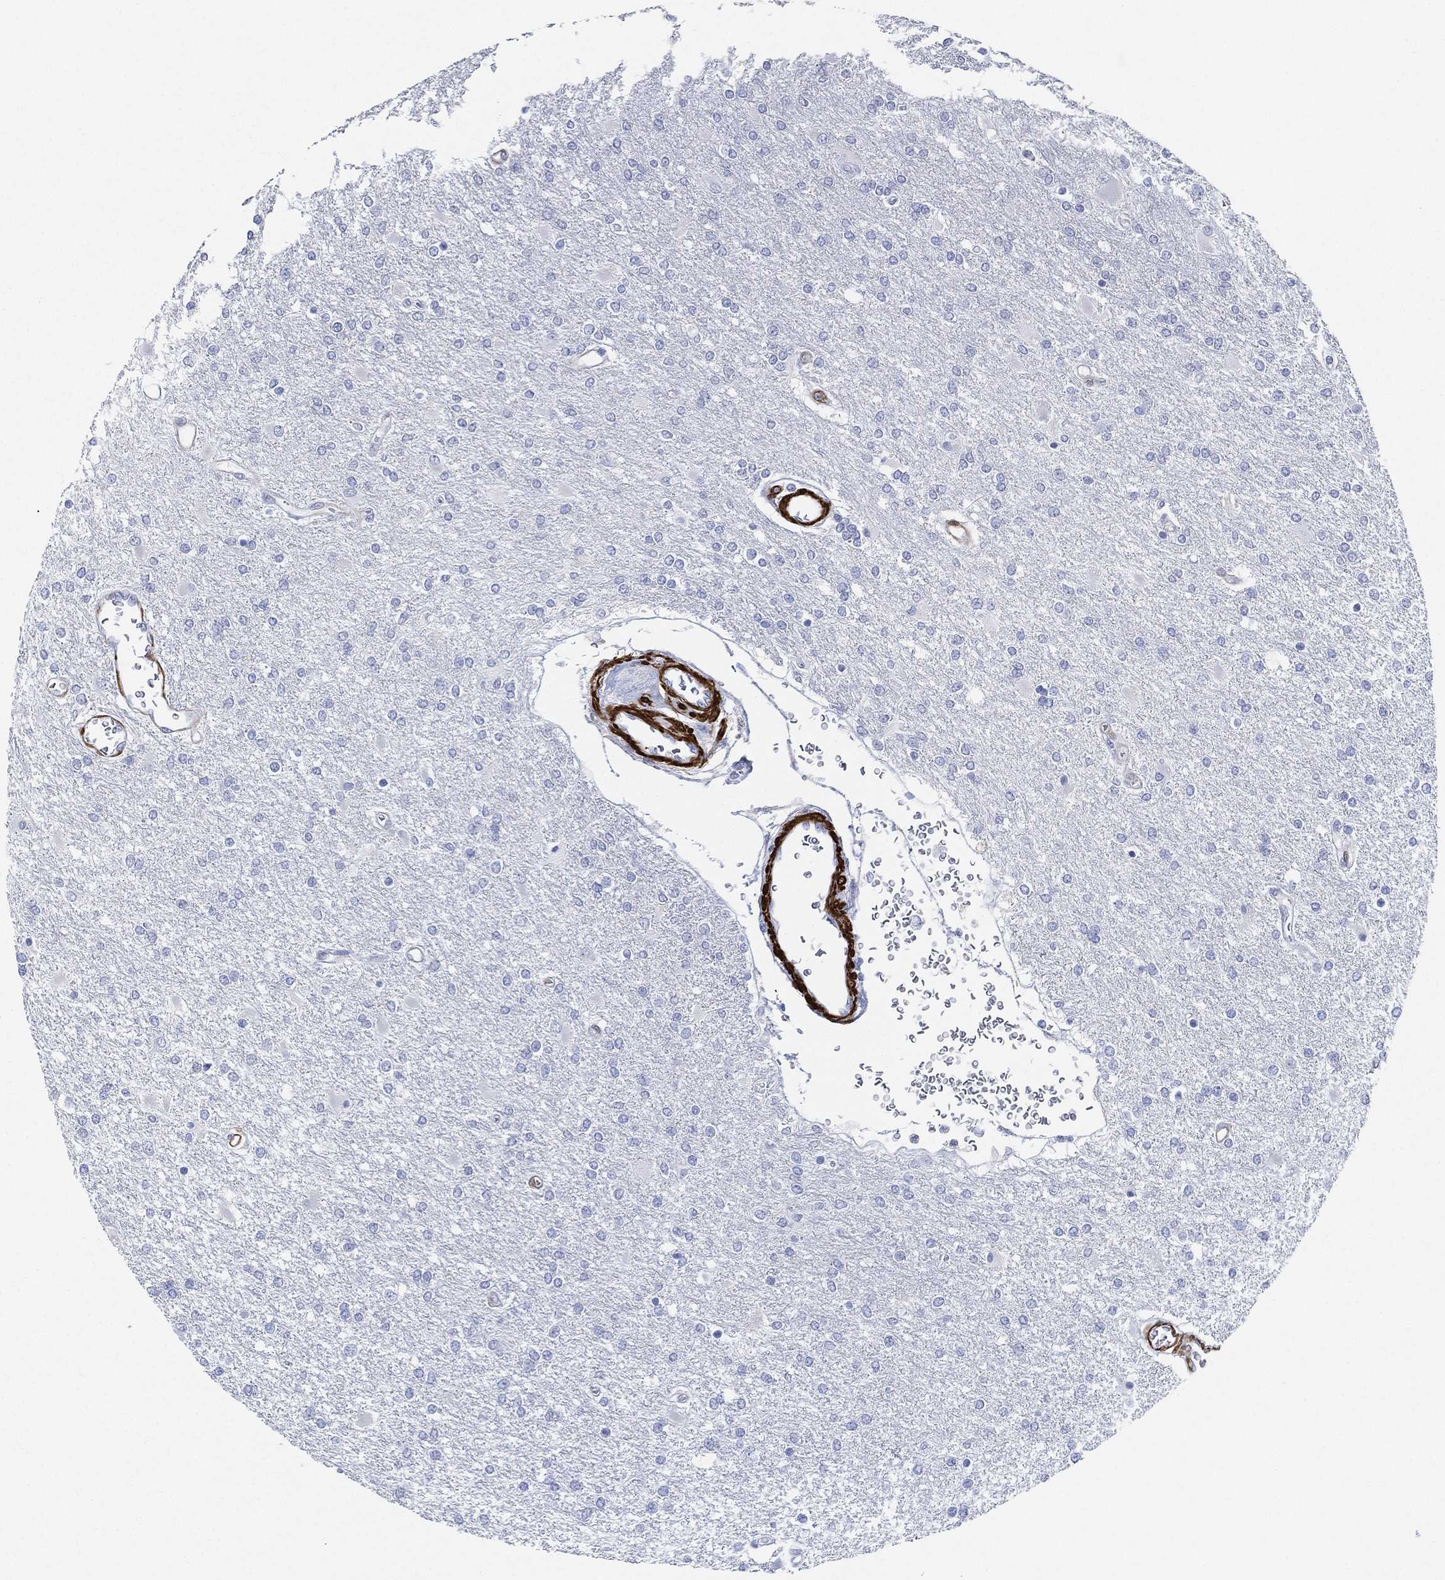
{"staining": {"intensity": "negative", "quantity": "none", "location": "none"}, "tissue": "glioma", "cell_type": "Tumor cells", "image_type": "cancer", "snomed": [{"axis": "morphology", "description": "Glioma, malignant, High grade"}, {"axis": "topography", "description": "Cerebral cortex"}], "caption": "An immunohistochemistry (IHC) micrograph of glioma is shown. There is no staining in tumor cells of glioma. Brightfield microscopy of immunohistochemistry stained with DAB (3,3'-diaminobenzidine) (brown) and hematoxylin (blue), captured at high magnification.", "gene": "TAGLN", "patient": {"sex": "male", "age": 79}}